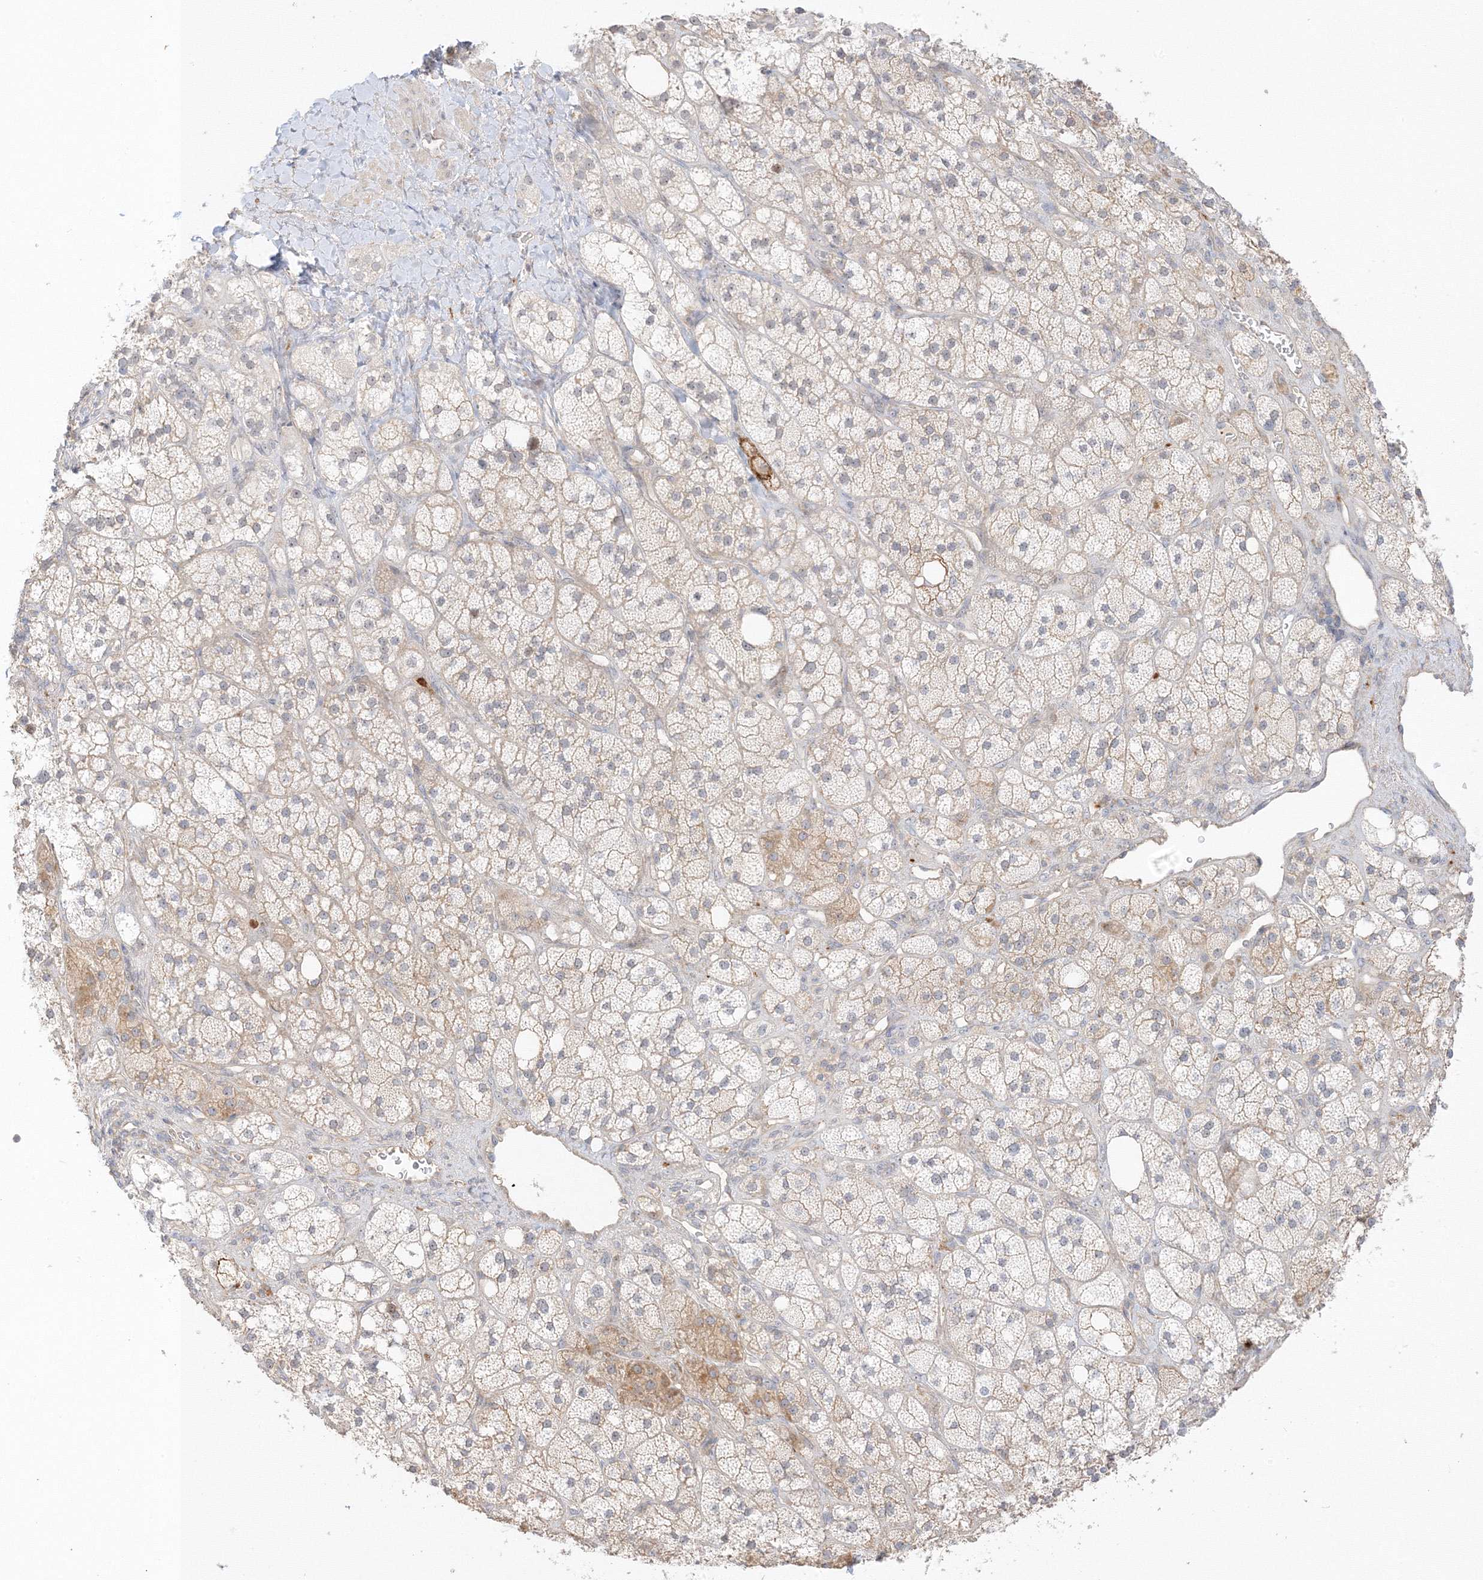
{"staining": {"intensity": "moderate", "quantity": "<25%", "location": "cytoplasmic/membranous"}, "tissue": "adrenal gland", "cell_type": "Glandular cells", "image_type": "normal", "snomed": [{"axis": "morphology", "description": "Normal tissue, NOS"}, {"axis": "topography", "description": "Adrenal gland"}], "caption": "Immunohistochemistry (IHC) (DAB (3,3'-diaminobenzidine)) staining of normal adrenal gland exhibits moderate cytoplasmic/membranous protein positivity in about <25% of glandular cells. The staining was performed using DAB, with brown indicating positive protein expression. Nuclei are stained blue with hematoxylin.", "gene": "ETAA1", "patient": {"sex": "male", "age": 61}}